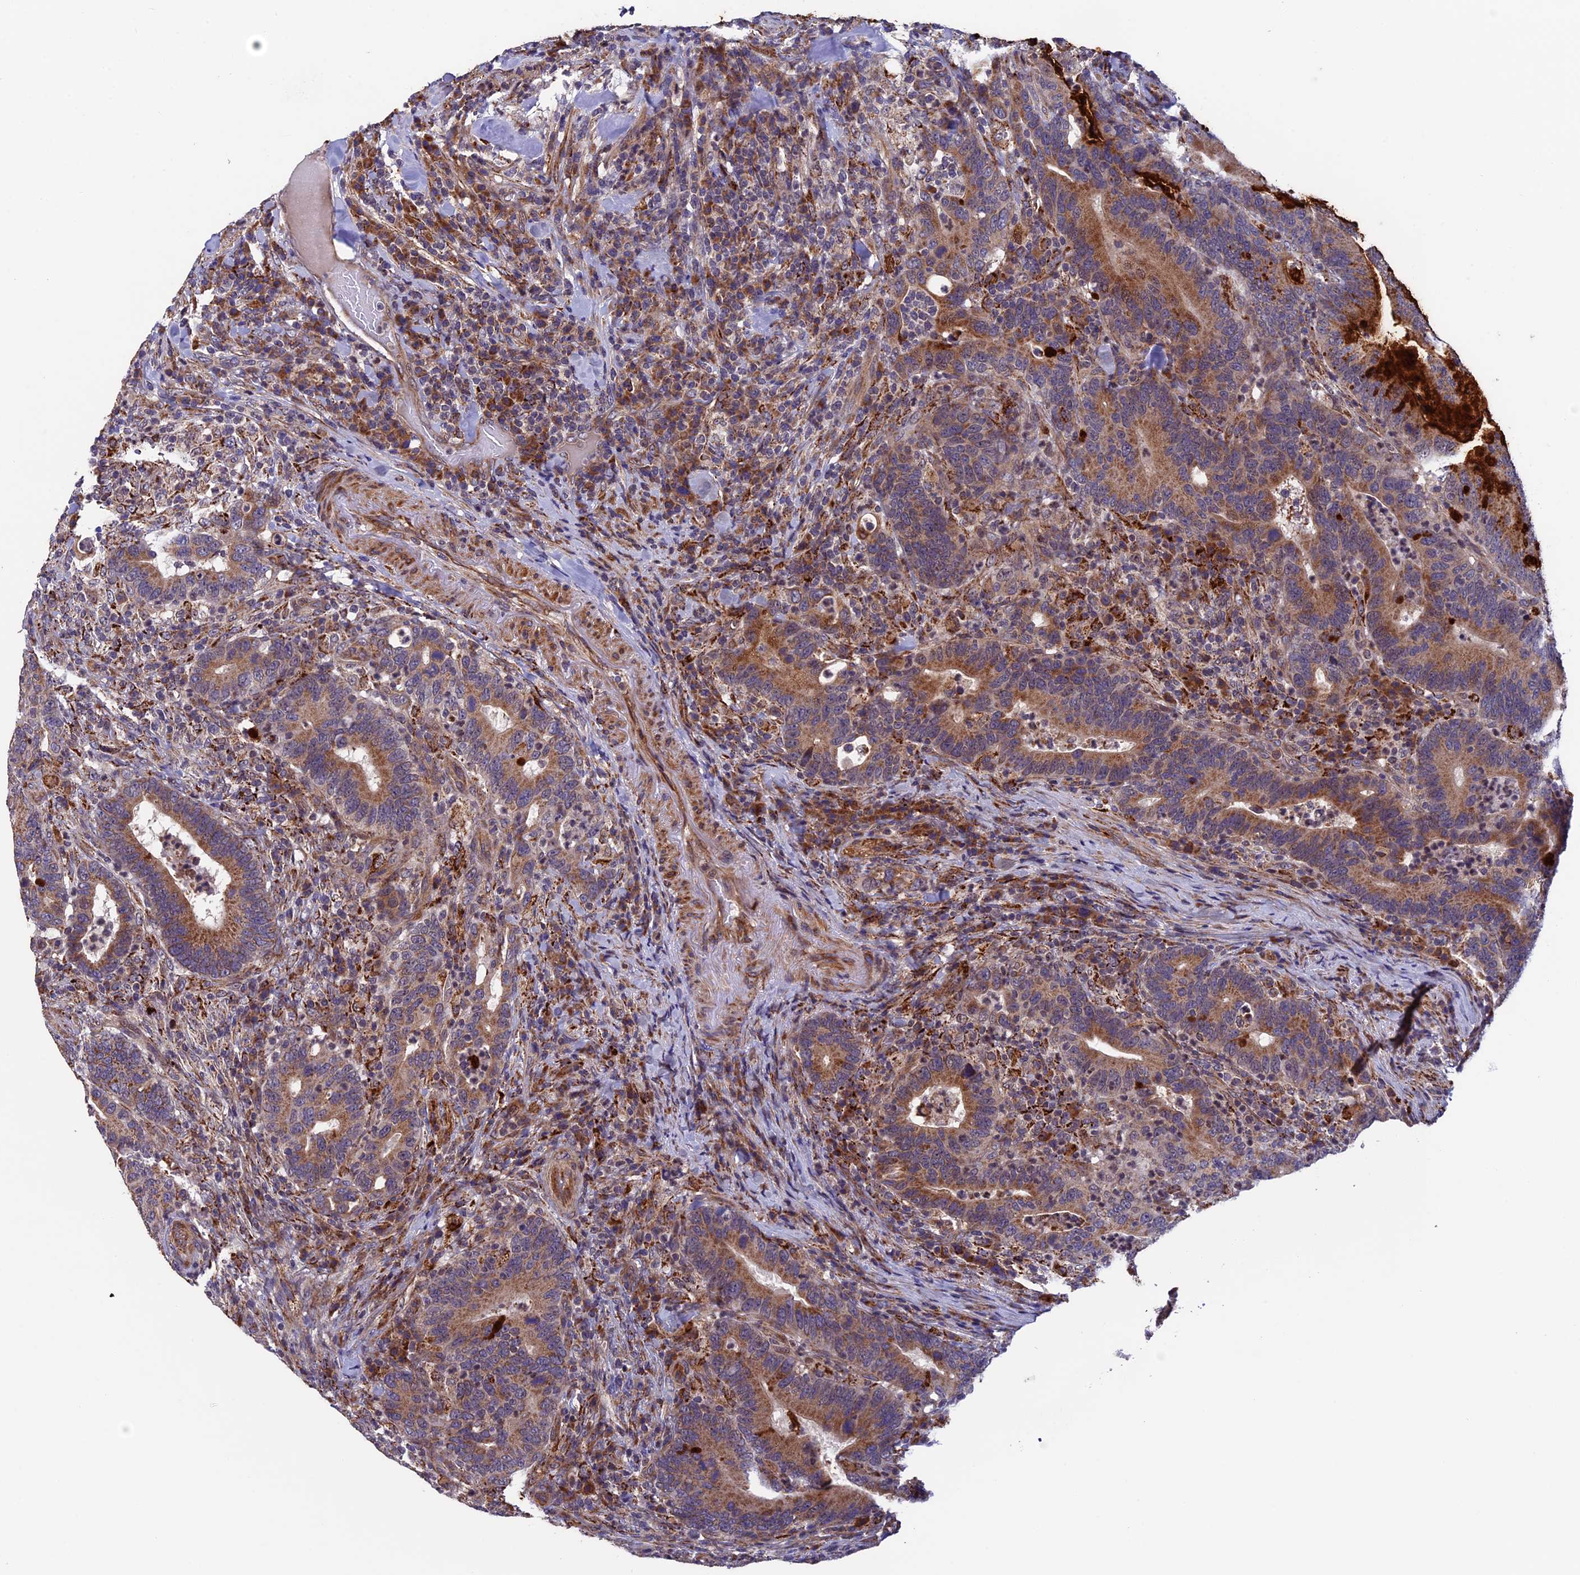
{"staining": {"intensity": "moderate", "quantity": ">75%", "location": "cytoplasmic/membranous"}, "tissue": "colorectal cancer", "cell_type": "Tumor cells", "image_type": "cancer", "snomed": [{"axis": "morphology", "description": "Adenocarcinoma, NOS"}, {"axis": "topography", "description": "Colon"}], "caption": "Immunohistochemical staining of adenocarcinoma (colorectal) shows medium levels of moderate cytoplasmic/membranous positivity in approximately >75% of tumor cells.", "gene": "RNF17", "patient": {"sex": "female", "age": 66}}